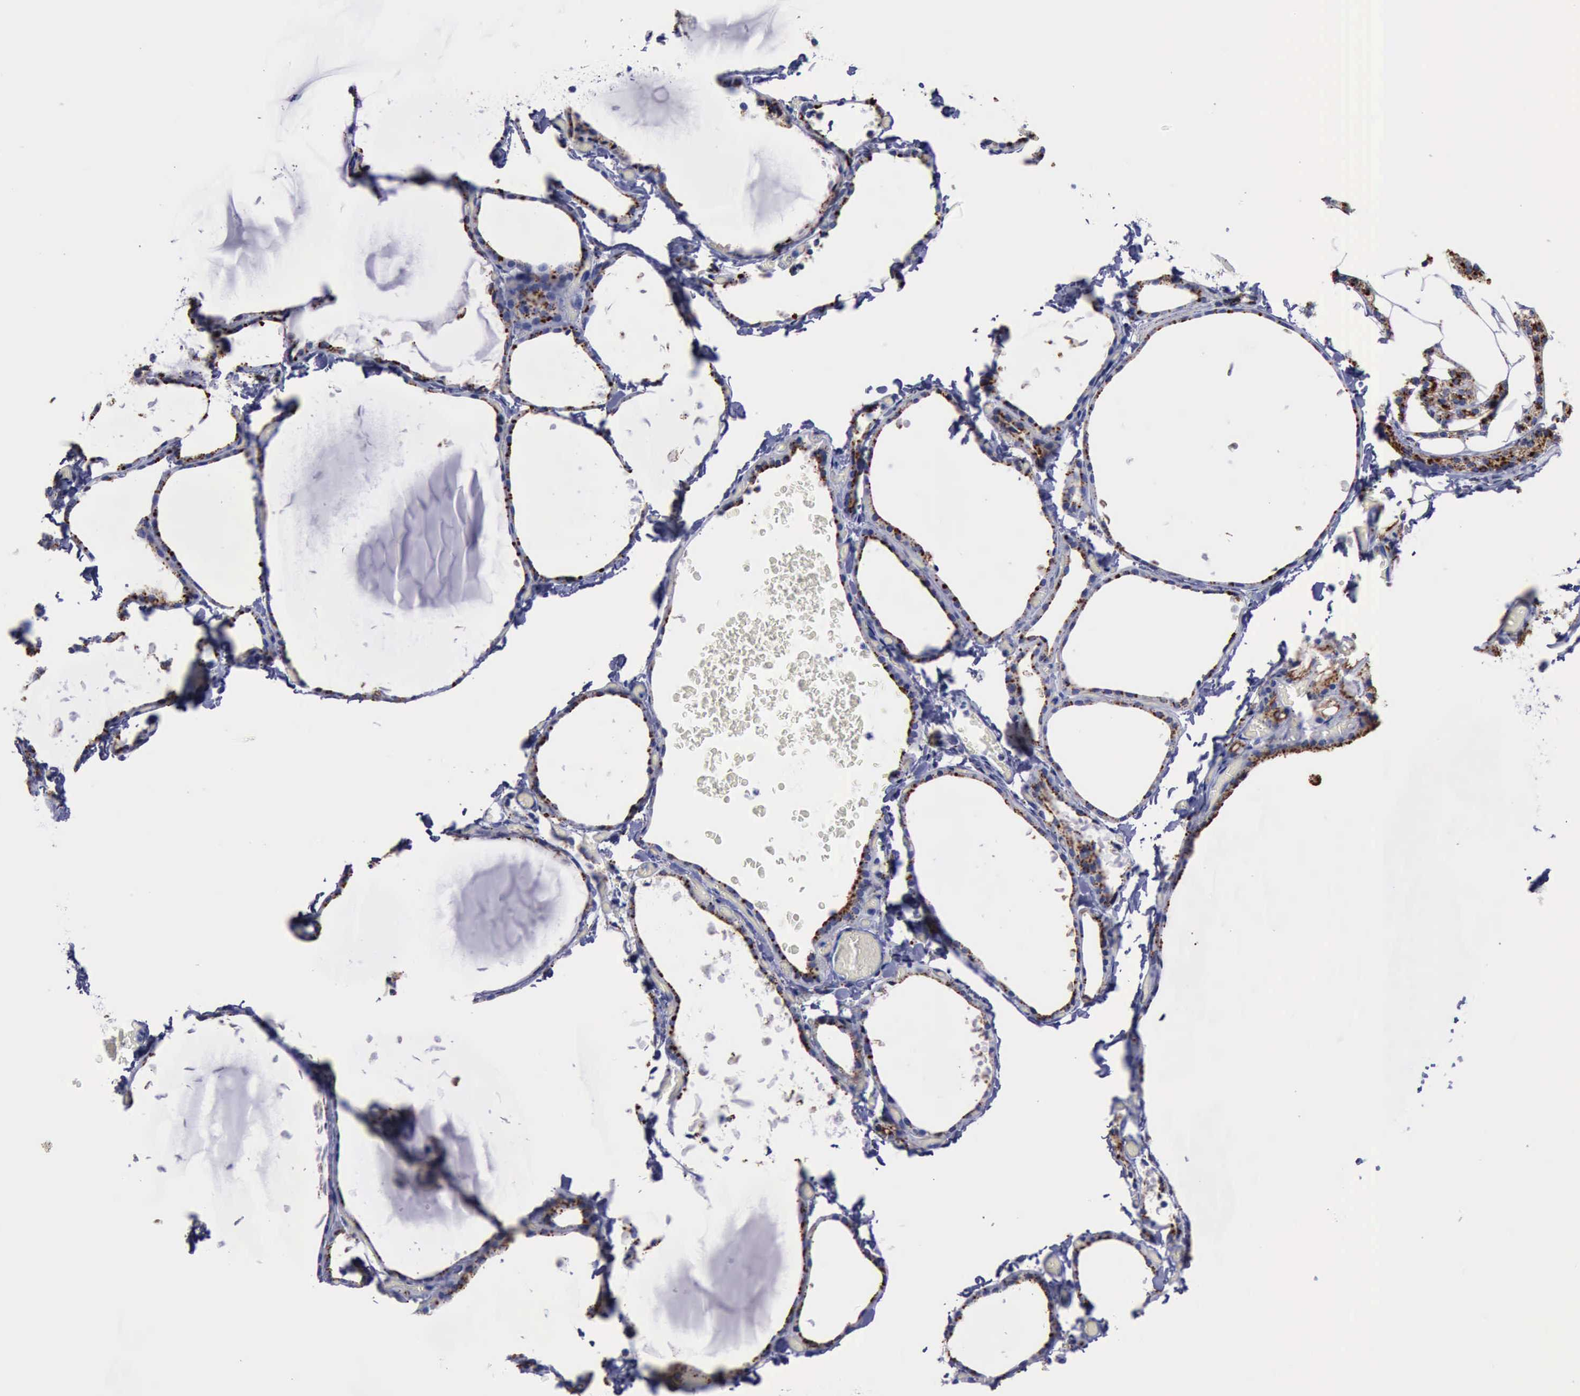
{"staining": {"intensity": "moderate", "quantity": ">75%", "location": "cytoplasmic/membranous"}, "tissue": "thyroid gland", "cell_type": "Glandular cells", "image_type": "normal", "snomed": [{"axis": "morphology", "description": "Normal tissue, NOS"}, {"axis": "topography", "description": "Thyroid gland"}], "caption": "IHC image of normal thyroid gland stained for a protein (brown), which displays medium levels of moderate cytoplasmic/membranous expression in about >75% of glandular cells.", "gene": "CTSD", "patient": {"sex": "female", "age": 22}}